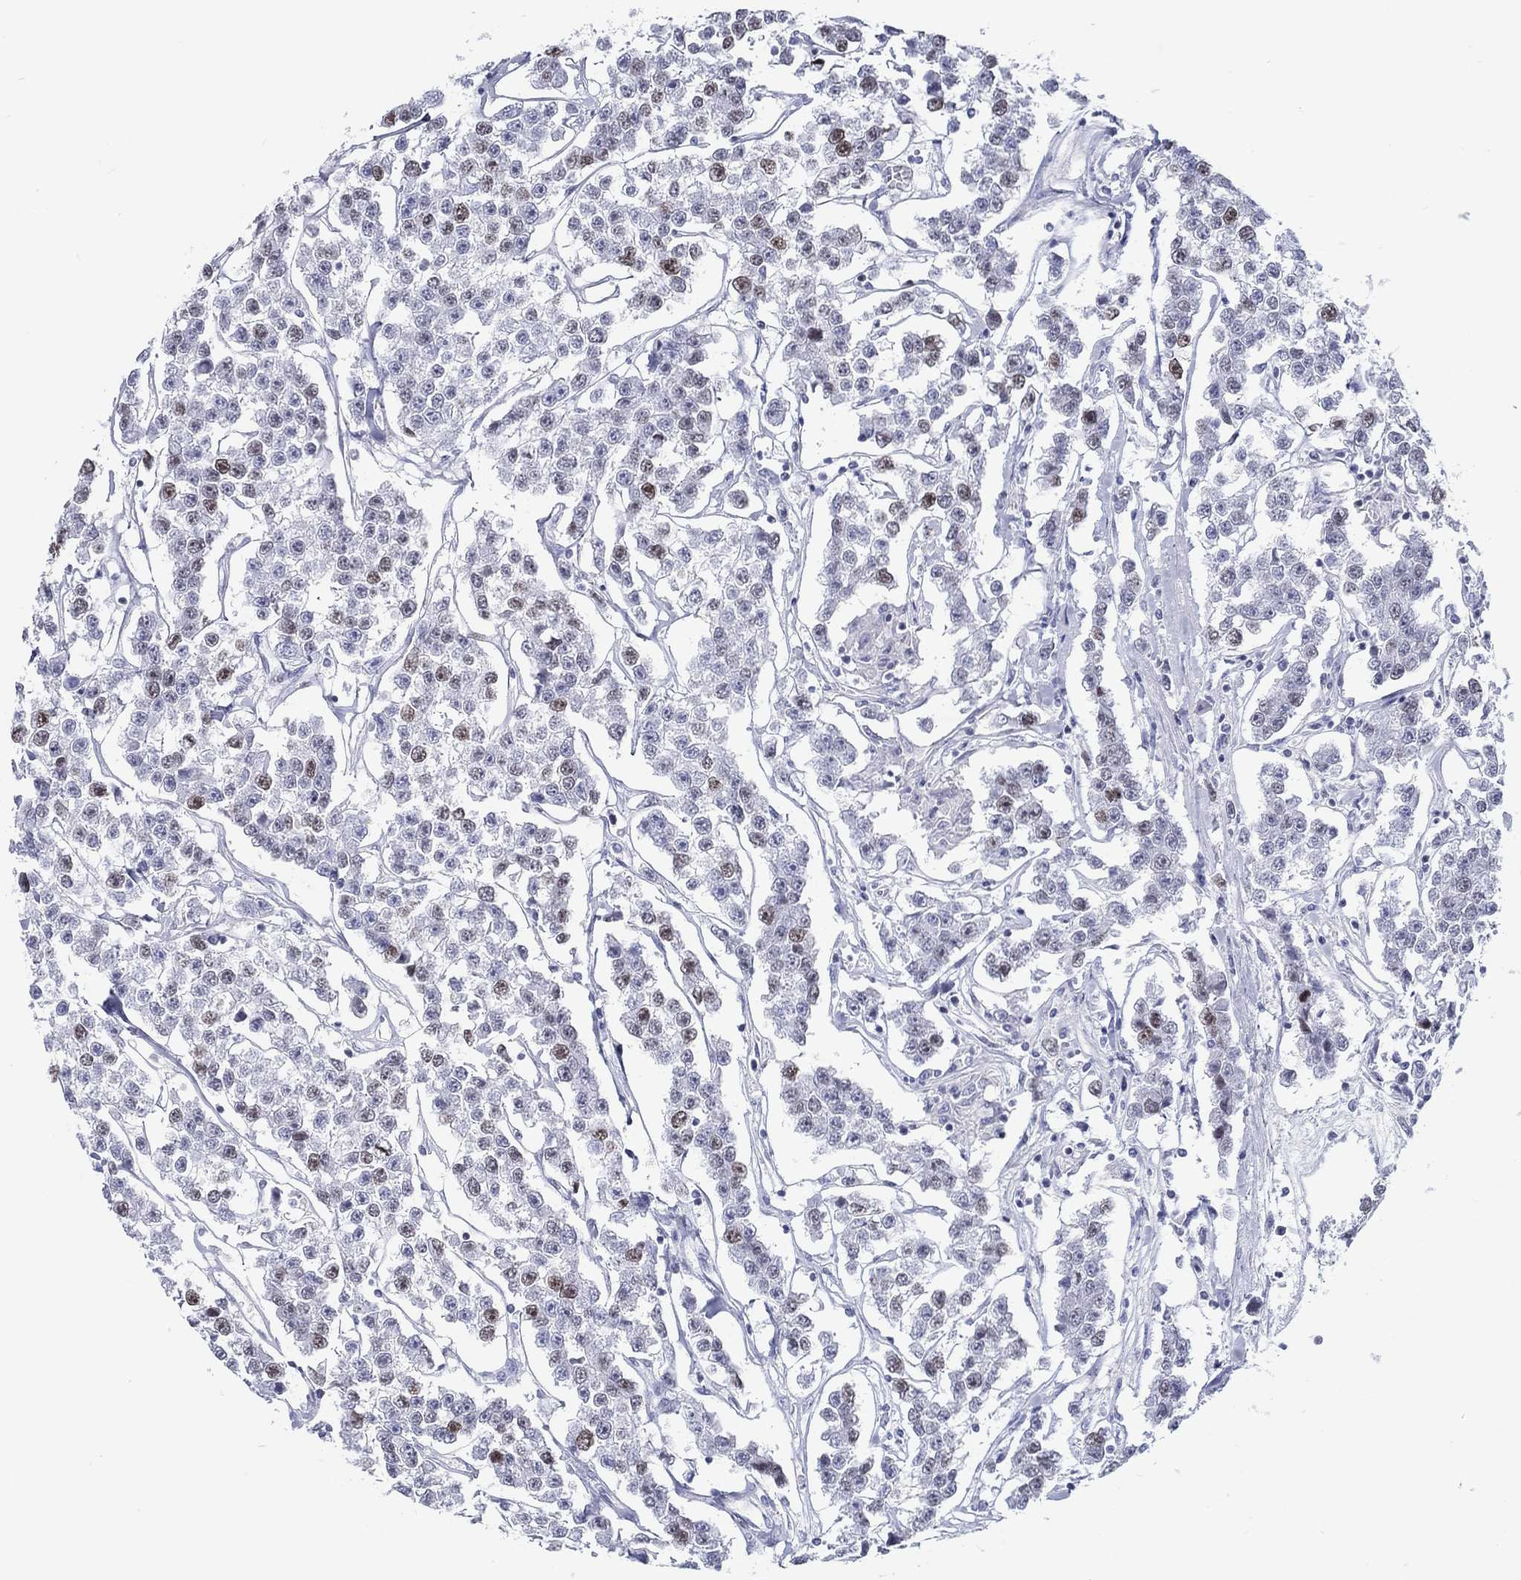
{"staining": {"intensity": "moderate", "quantity": "<25%", "location": "nuclear"}, "tissue": "testis cancer", "cell_type": "Tumor cells", "image_type": "cancer", "snomed": [{"axis": "morphology", "description": "Seminoma, NOS"}, {"axis": "topography", "description": "Testis"}], "caption": "IHC micrograph of neoplastic tissue: human testis seminoma stained using IHC shows low levels of moderate protein expression localized specifically in the nuclear of tumor cells, appearing as a nuclear brown color.", "gene": "H1-1", "patient": {"sex": "male", "age": 59}}